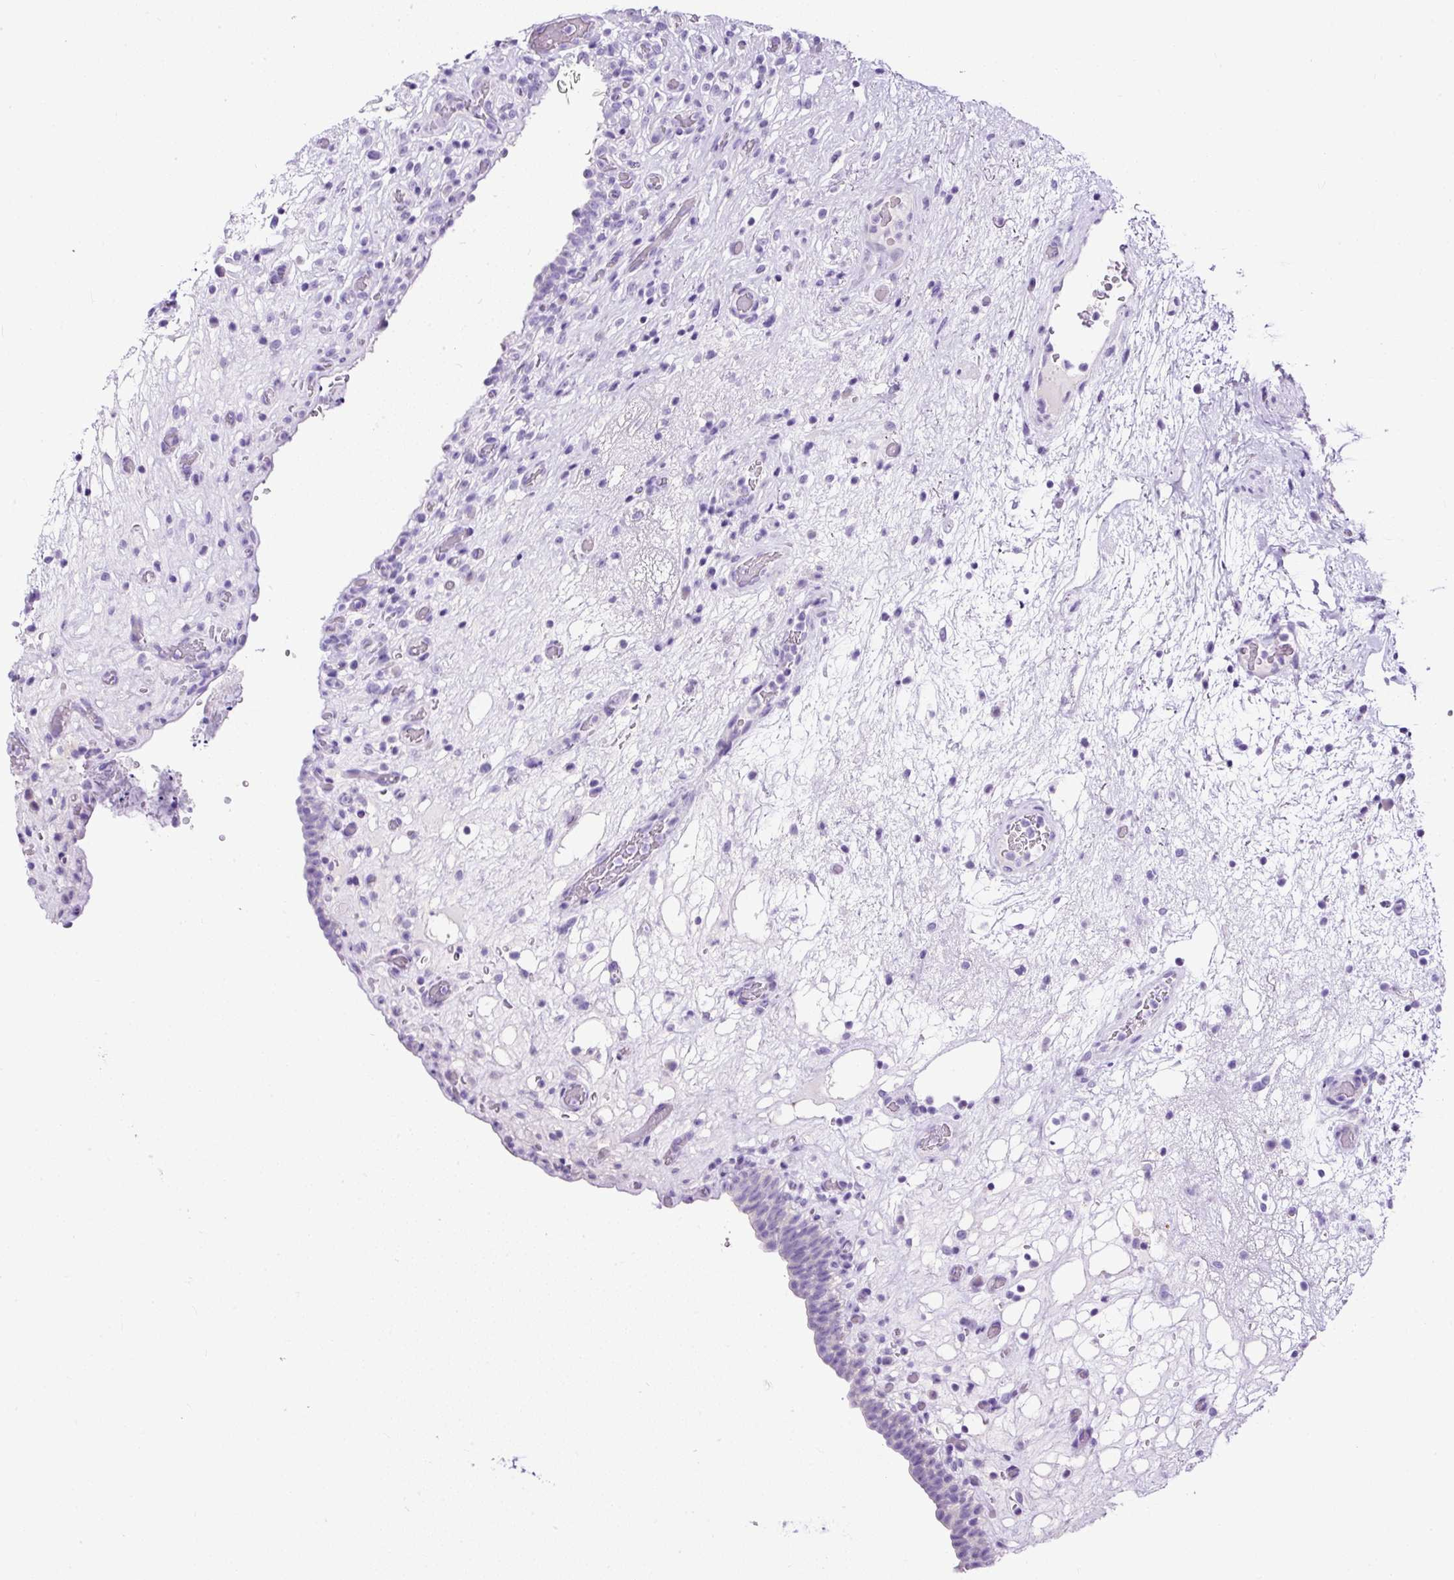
{"staining": {"intensity": "negative", "quantity": "none", "location": "none"}, "tissue": "urinary bladder", "cell_type": "Urothelial cells", "image_type": "normal", "snomed": [{"axis": "morphology", "description": "Normal tissue, NOS"}, {"axis": "topography", "description": "Urinary bladder"}], "caption": "IHC photomicrograph of normal urinary bladder stained for a protein (brown), which reveals no staining in urothelial cells. (DAB (3,3'-diaminobenzidine) immunohistochemistry, high magnification).", "gene": "STOX2", "patient": {"sex": "male", "age": 71}}